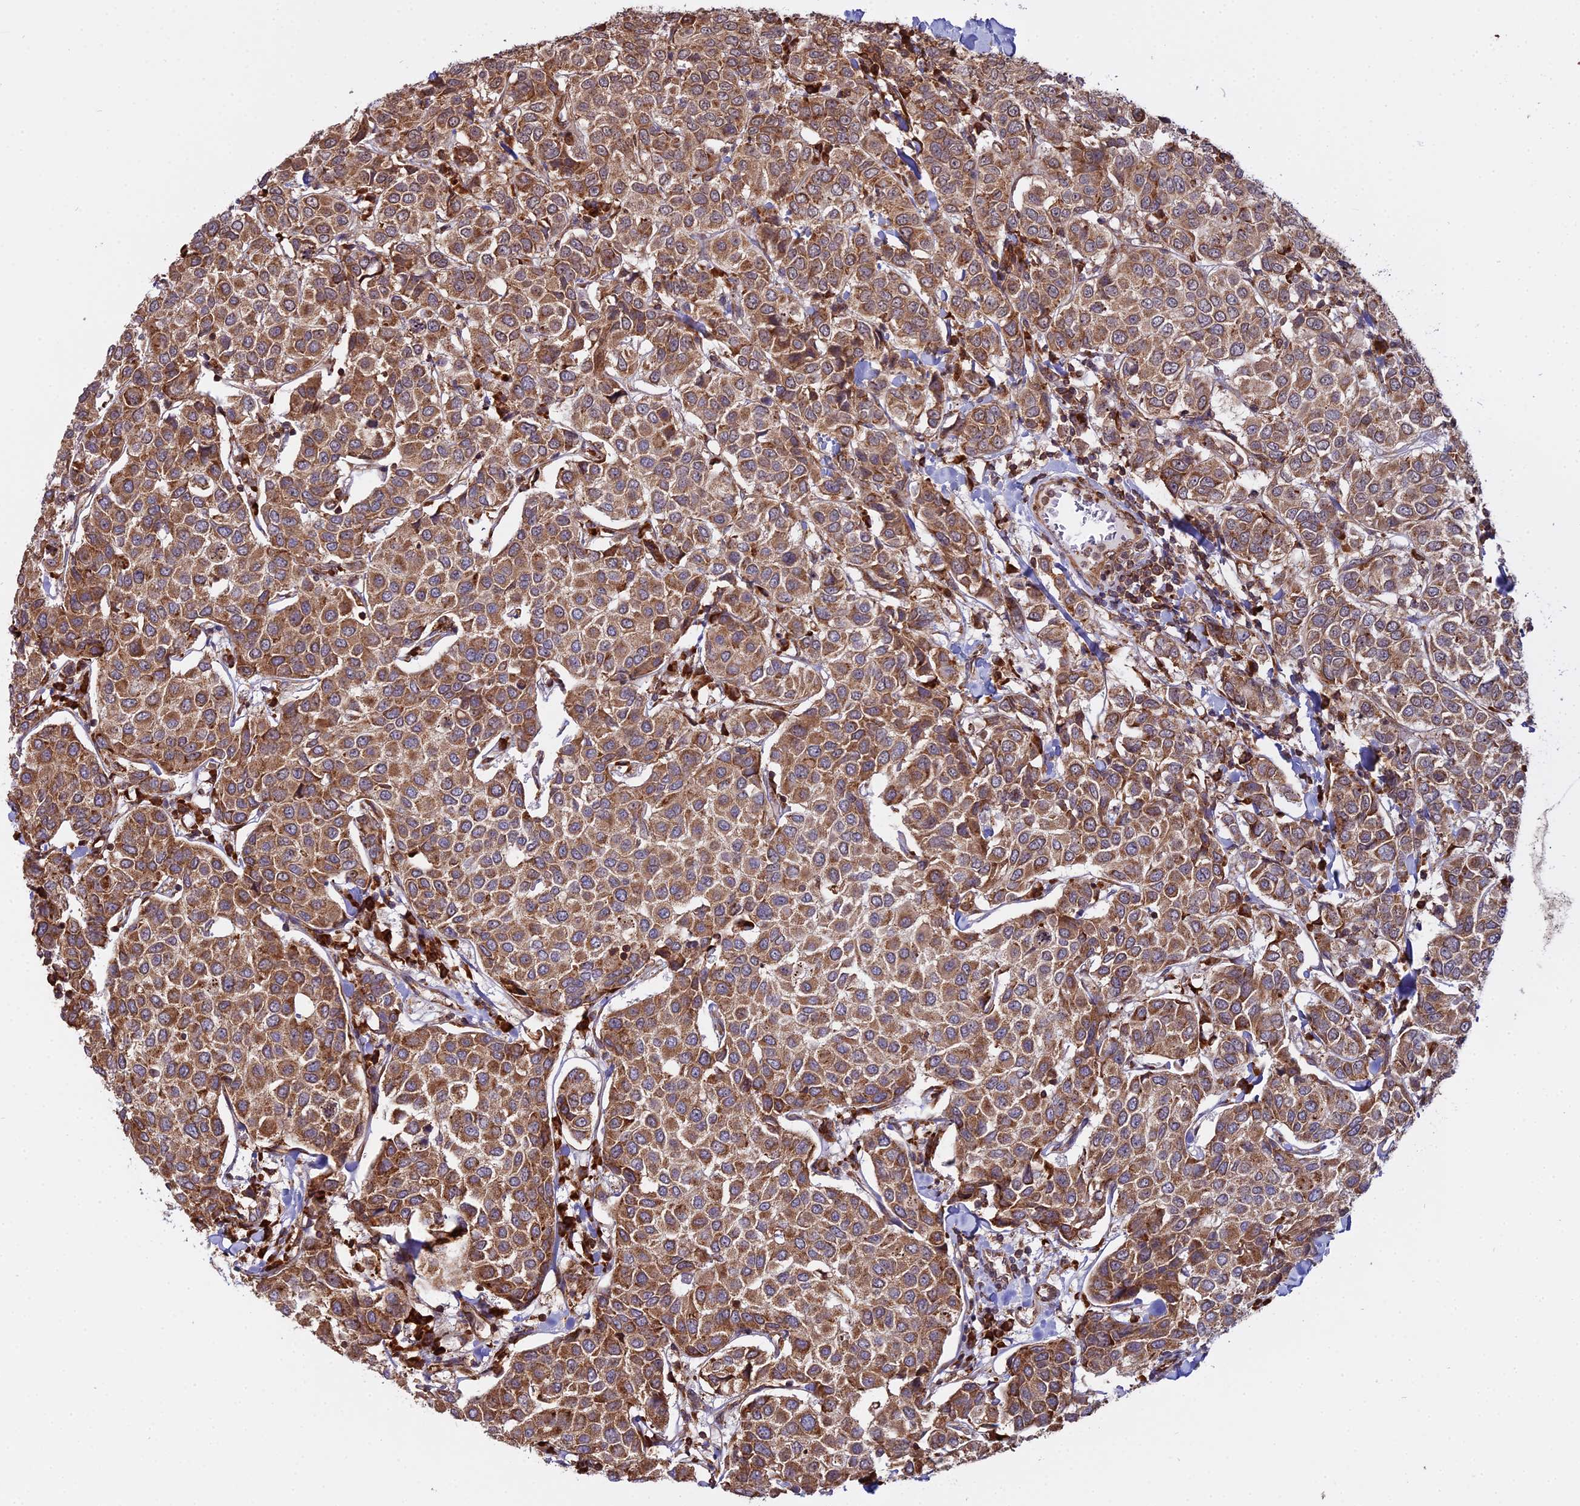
{"staining": {"intensity": "moderate", "quantity": ">75%", "location": "cytoplasmic/membranous"}, "tissue": "breast cancer", "cell_type": "Tumor cells", "image_type": "cancer", "snomed": [{"axis": "morphology", "description": "Duct carcinoma"}, {"axis": "topography", "description": "Breast"}], "caption": "There is medium levels of moderate cytoplasmic/membranous positivity in tumor cells of breast intraductal carcinoma, as demonstrated by immunohistochemical staining (brown color).", "gene": "RPL26", "patient": {"sex": "female", "age": 55}}